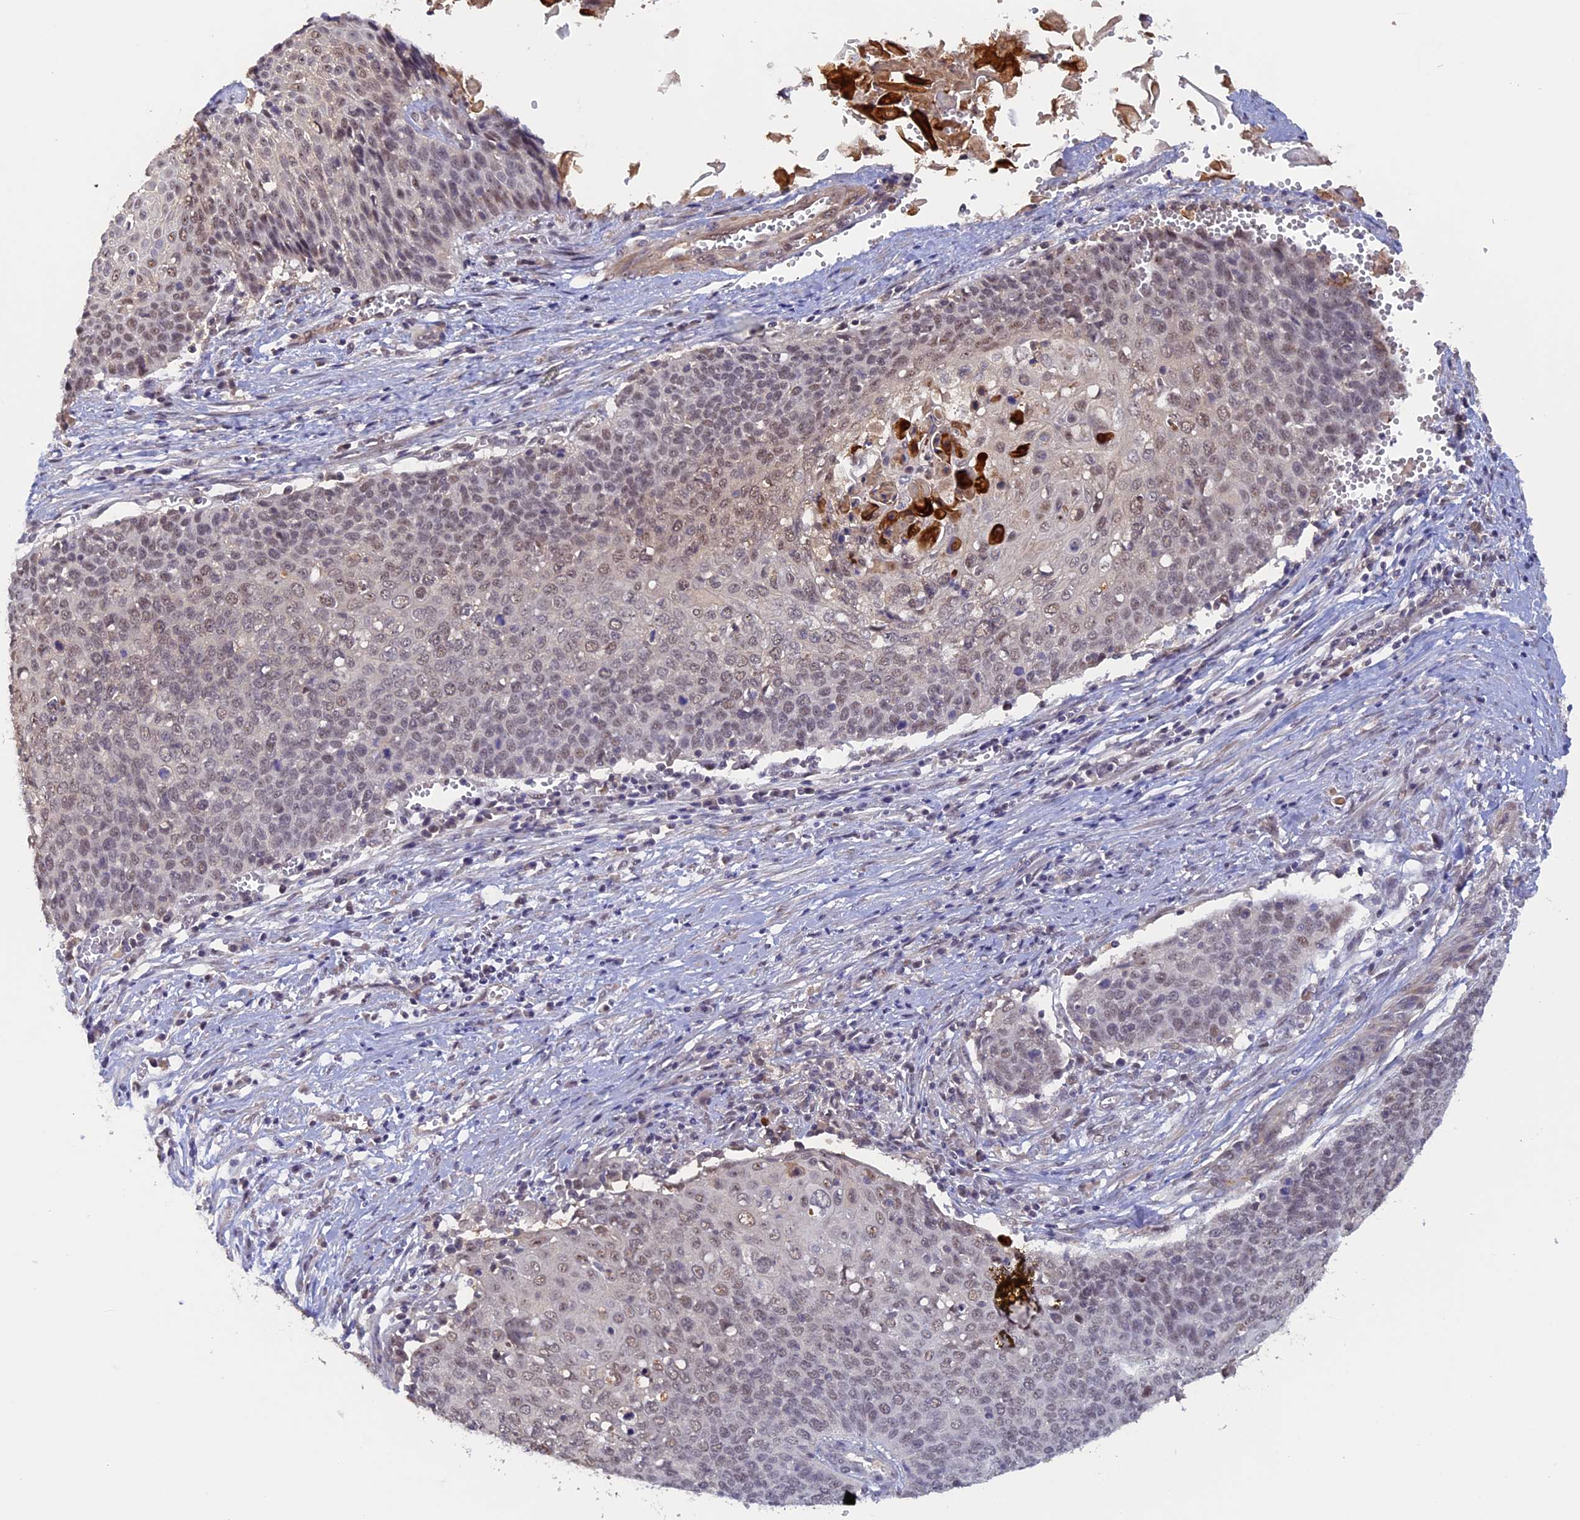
{"staining": {"intensity": "weak", "quantity": "25%-75%", "location": "nuclear"}, "tissue": "cervical cancer", "cell_type": "Tumor cells", "image_type": "cancer", "snomed": [{"axis": "morphology", "description": "Squamous cell carcinoma, NOS"}, {"axis": "topography", "description": "Cervix"}], "caption": "Human squamous cell carcinoma (cervical) stained with a protein marker demonstrates weak staining in tumor cells.", "gene": "FAM98C", "patient": {"sex": "female", "age": 39}}